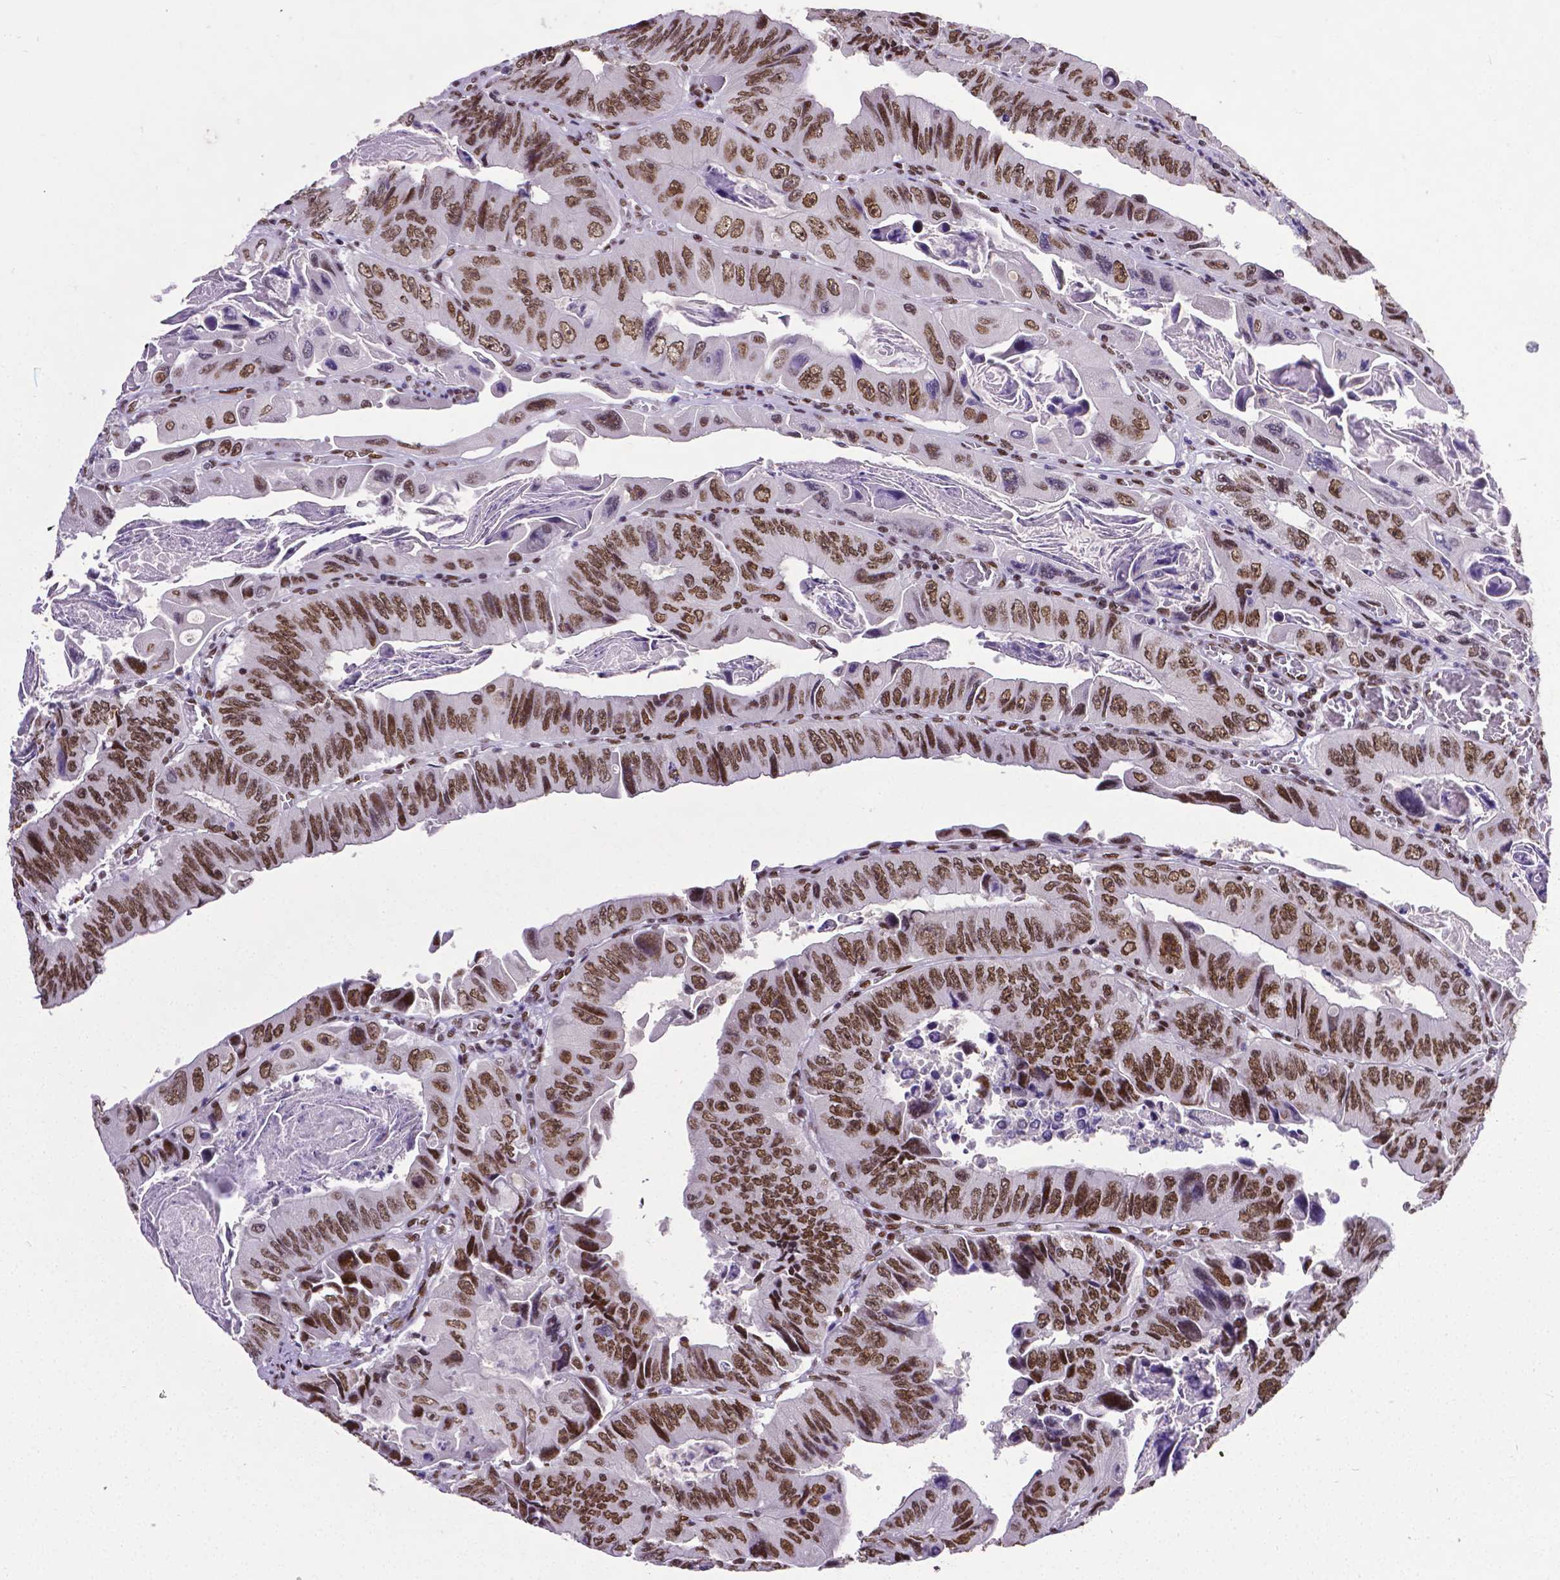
{"staining": {"intensity": "strong", "quantity": ">75%", "location": "nuclear"}, "tissue": "colorectal cancer", "cell_type": "Tumor cells", "image_type": "cancer", "snomed": [{"axis": "morphology", "description": "Adenocarcinoma, NOS"}, {"axis": "topography", "description": "Colon"}], "caption": "This image displays adenocarcinoma (colorectal) stained with IHC to label a protein in brown. The nuclear of tumor cells show strong positivity for the protein. Nuclei are counter-stained blue.", "gene": "REST", "patient": {"sex": "female", "age": 84}}